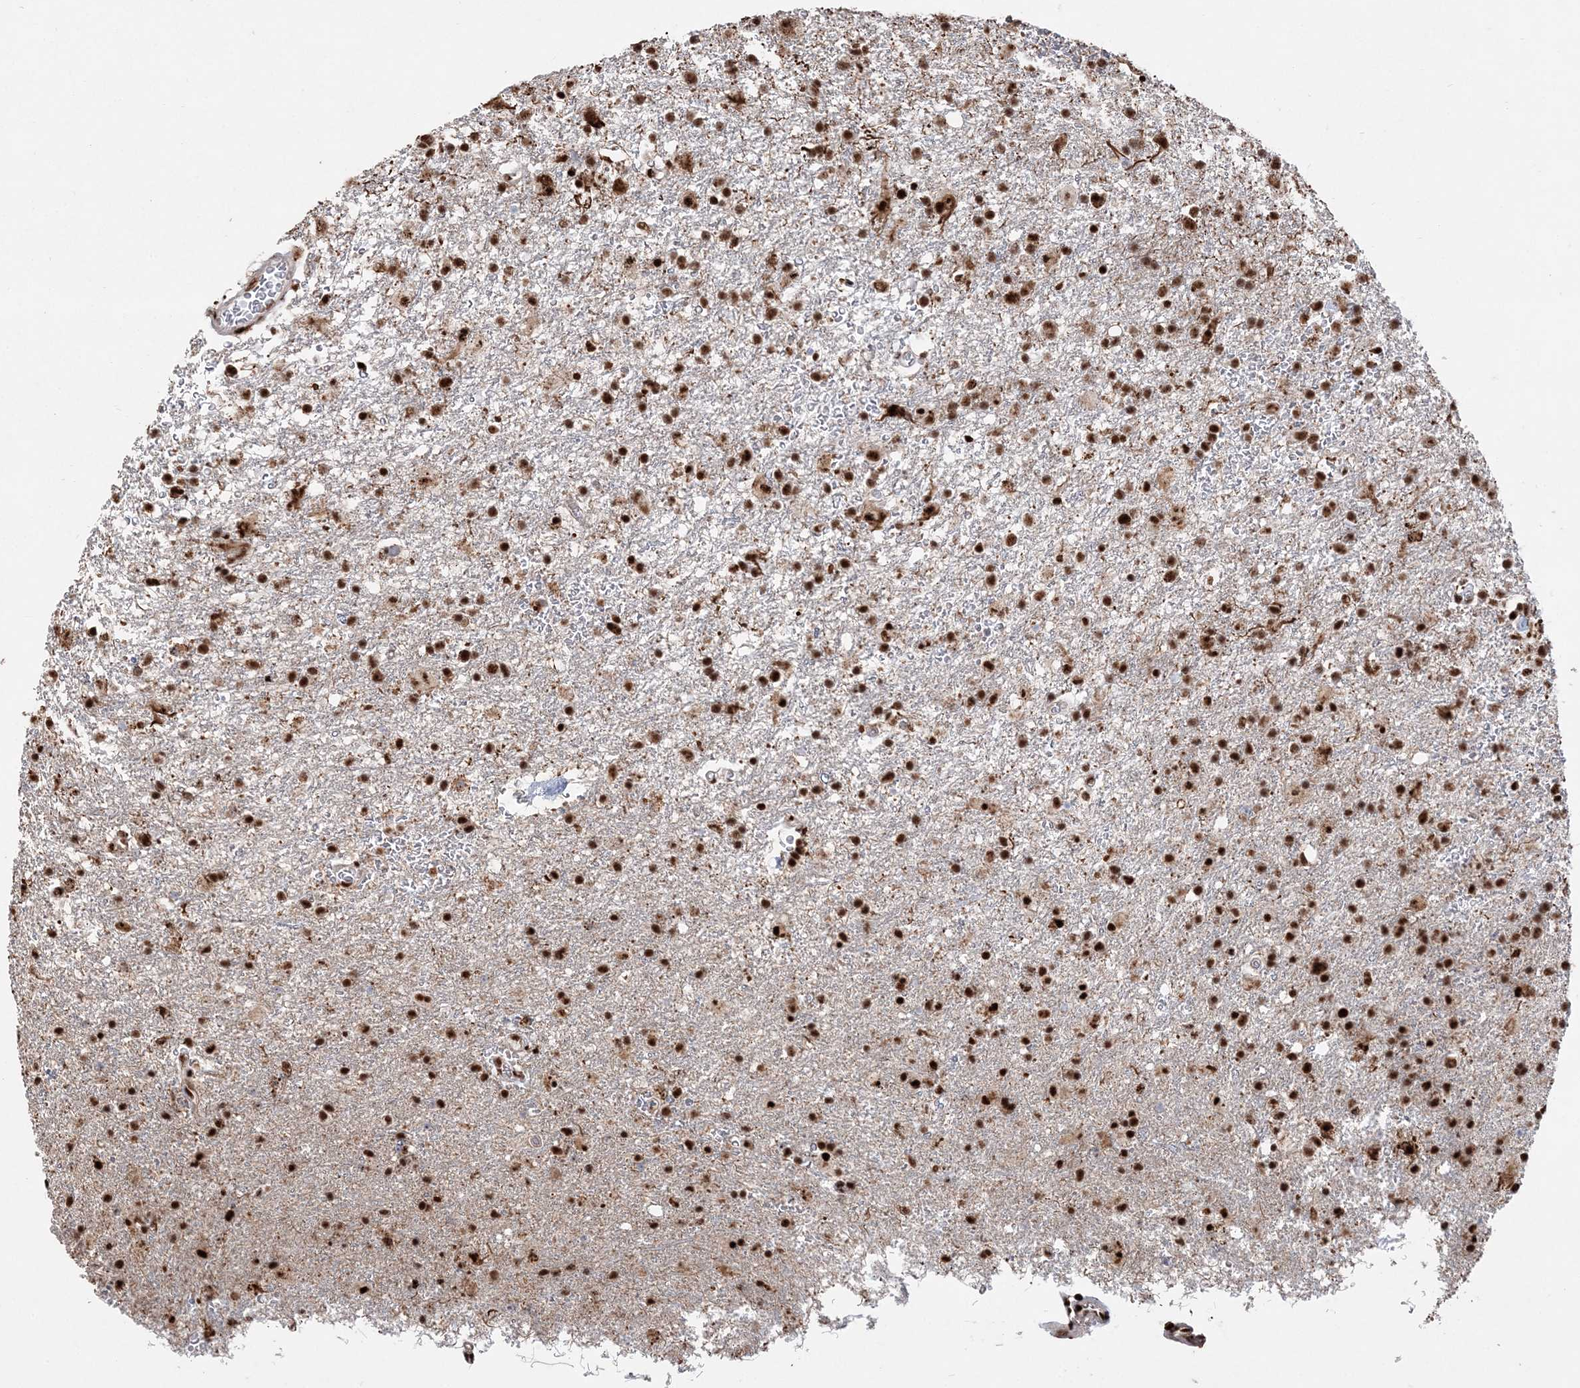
{"staining": {"intensity": "strong", "quantity": ">75%", "location": "nuclear"}, "tissue": "glioma", "cell_type": "Tumor cells", "image_type": "cancer", "snomed": [{"axis": "morphology", "description": "Glioma, malignant, Low grade"}, {"axis": "topography", "description": "Brain"}], "caption": "A brown stain labels strong nuclear positivity of a protein in glioma tumor cells.", "gene": "RBM17", "patient": {"sex": "male", "age": 65}}